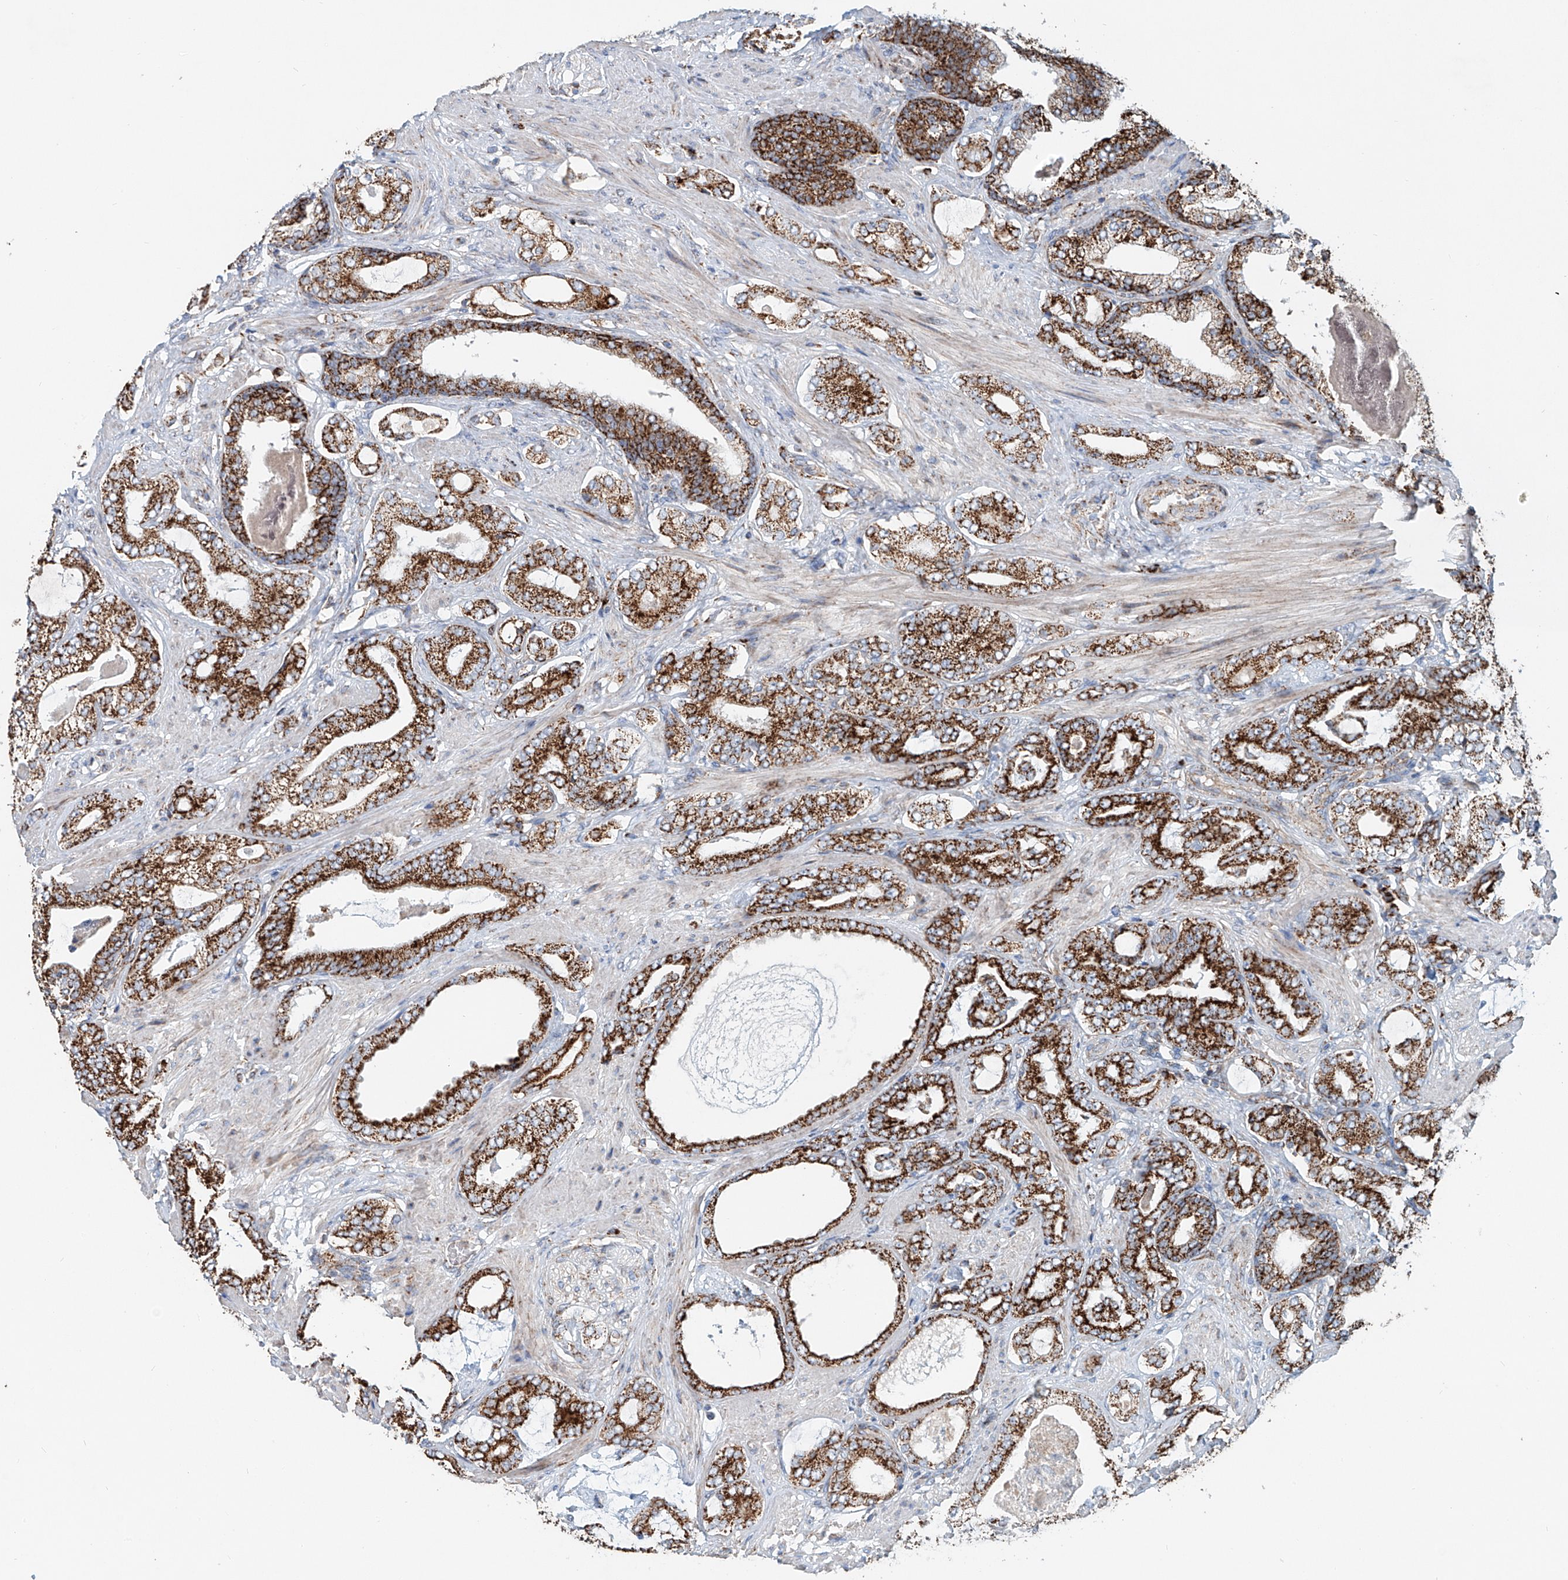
{"staining": {"intensity": "strong", "quantity": ">75%", "location": "cytoplasmic/membranous"}, "tissue": "prostate cancer", "cell_type": "Tumor cells", "image_type": "cancer", "snomed": [{"axis": "morphology", "description": "Adenocarcinoma, Low grade"}, {"axis": "topography", "description": "Prostate"}], "caption": "The histopathology image demonstrates staining of adenocarcinoma (low-grade) (prostate), revealing strong cytoplasmic/membranous protein positivity (brown color) within tumor cells. (Brightfield microscopy of DAB IHC at high magnification).", "gene": "CARD10", "patient": {"sex": "male", "age": 71}}